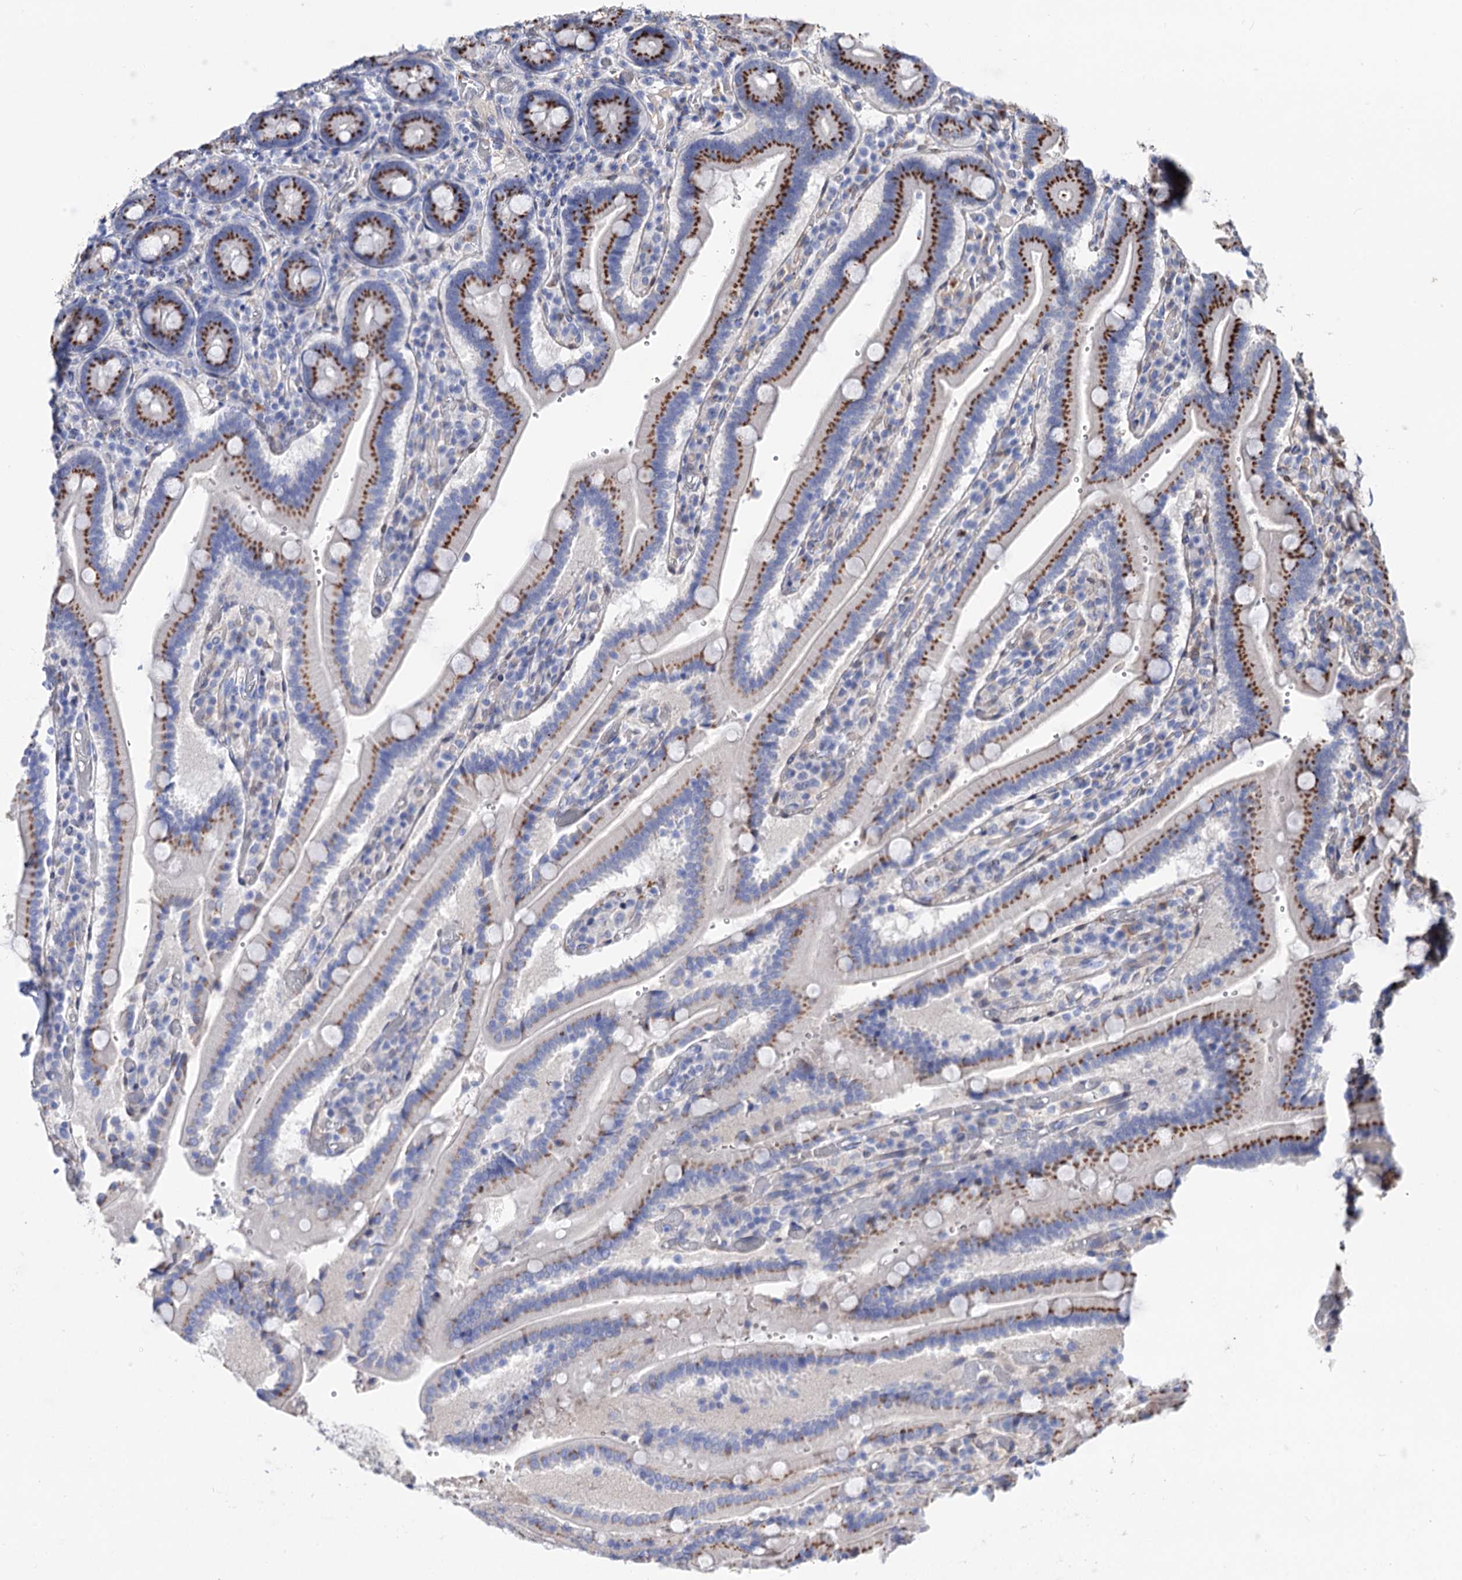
{"staining": {"intensity": "strong", "quantity": ">75%", "location": "cytoplasmic/membranous"}, "tissue": "duodenum", "cell_type": "Glandular cells", "image_type": "normal", "snomed": [{"axis": "morphology", "description": "Normal tissue, NOS"}, {"axis": "topography", "description": "Duodenum"}], "caption": "This photomicrograph demonstrates benign duodenum stained with immunohistochemistry to label a protein in brown. The cytoplasmic/membranous of glandular cells show strong positivity for the protein. Nuclei are counter-stained blue.", "gene": "C11orf96", "patient": {"sex": "female", "age": 62}}